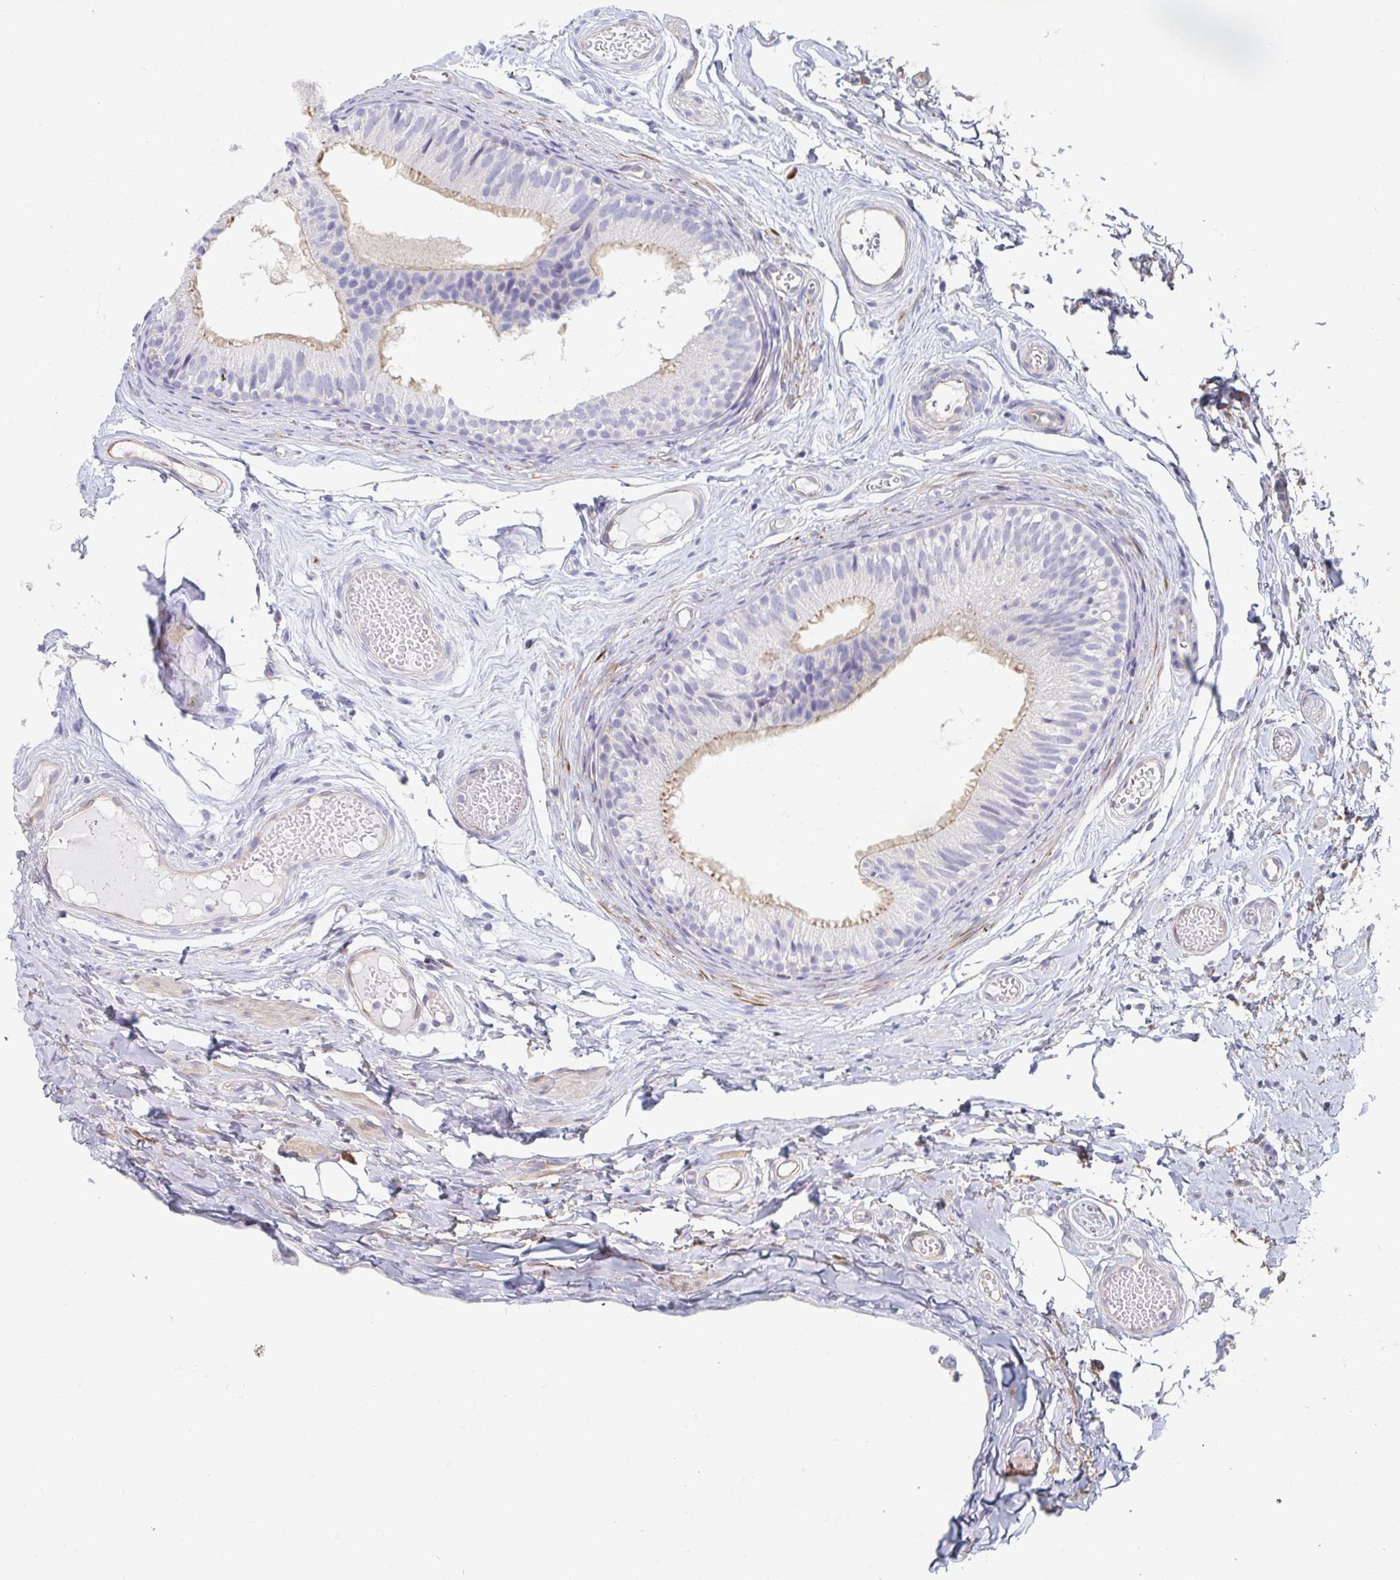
{"staining": {"intensity": "weak", "quantity": "<25%", "location": "cytoplasmic/membranous"}, "tissue": "epididymis", "cell_type": "Glandular cells", "image_type": "normal", "snomed": [{"axis": "morphology", "description": "Normal tissue, NOS"}, {"axis": "morphology", "description": "Seminoma, NOS"}, {"axis": "topography", "description": "Testis"}, {"axis": "topography", "description": "Epididymis"}], "caption": "Immunohistochemistry micrograph of normal epididymis: human epididymis stained with DAB (3,3'-diaminobenzidine) shows no significant protein positivity in glandular cells. Brightfield microscopy of immunohistochemistry (IHC) stained with DAB (brown) and hematoxylin (blue), captured at high magnification.", "gene": "MYLK2", "patient": {"sex": "male", "age": 34}}